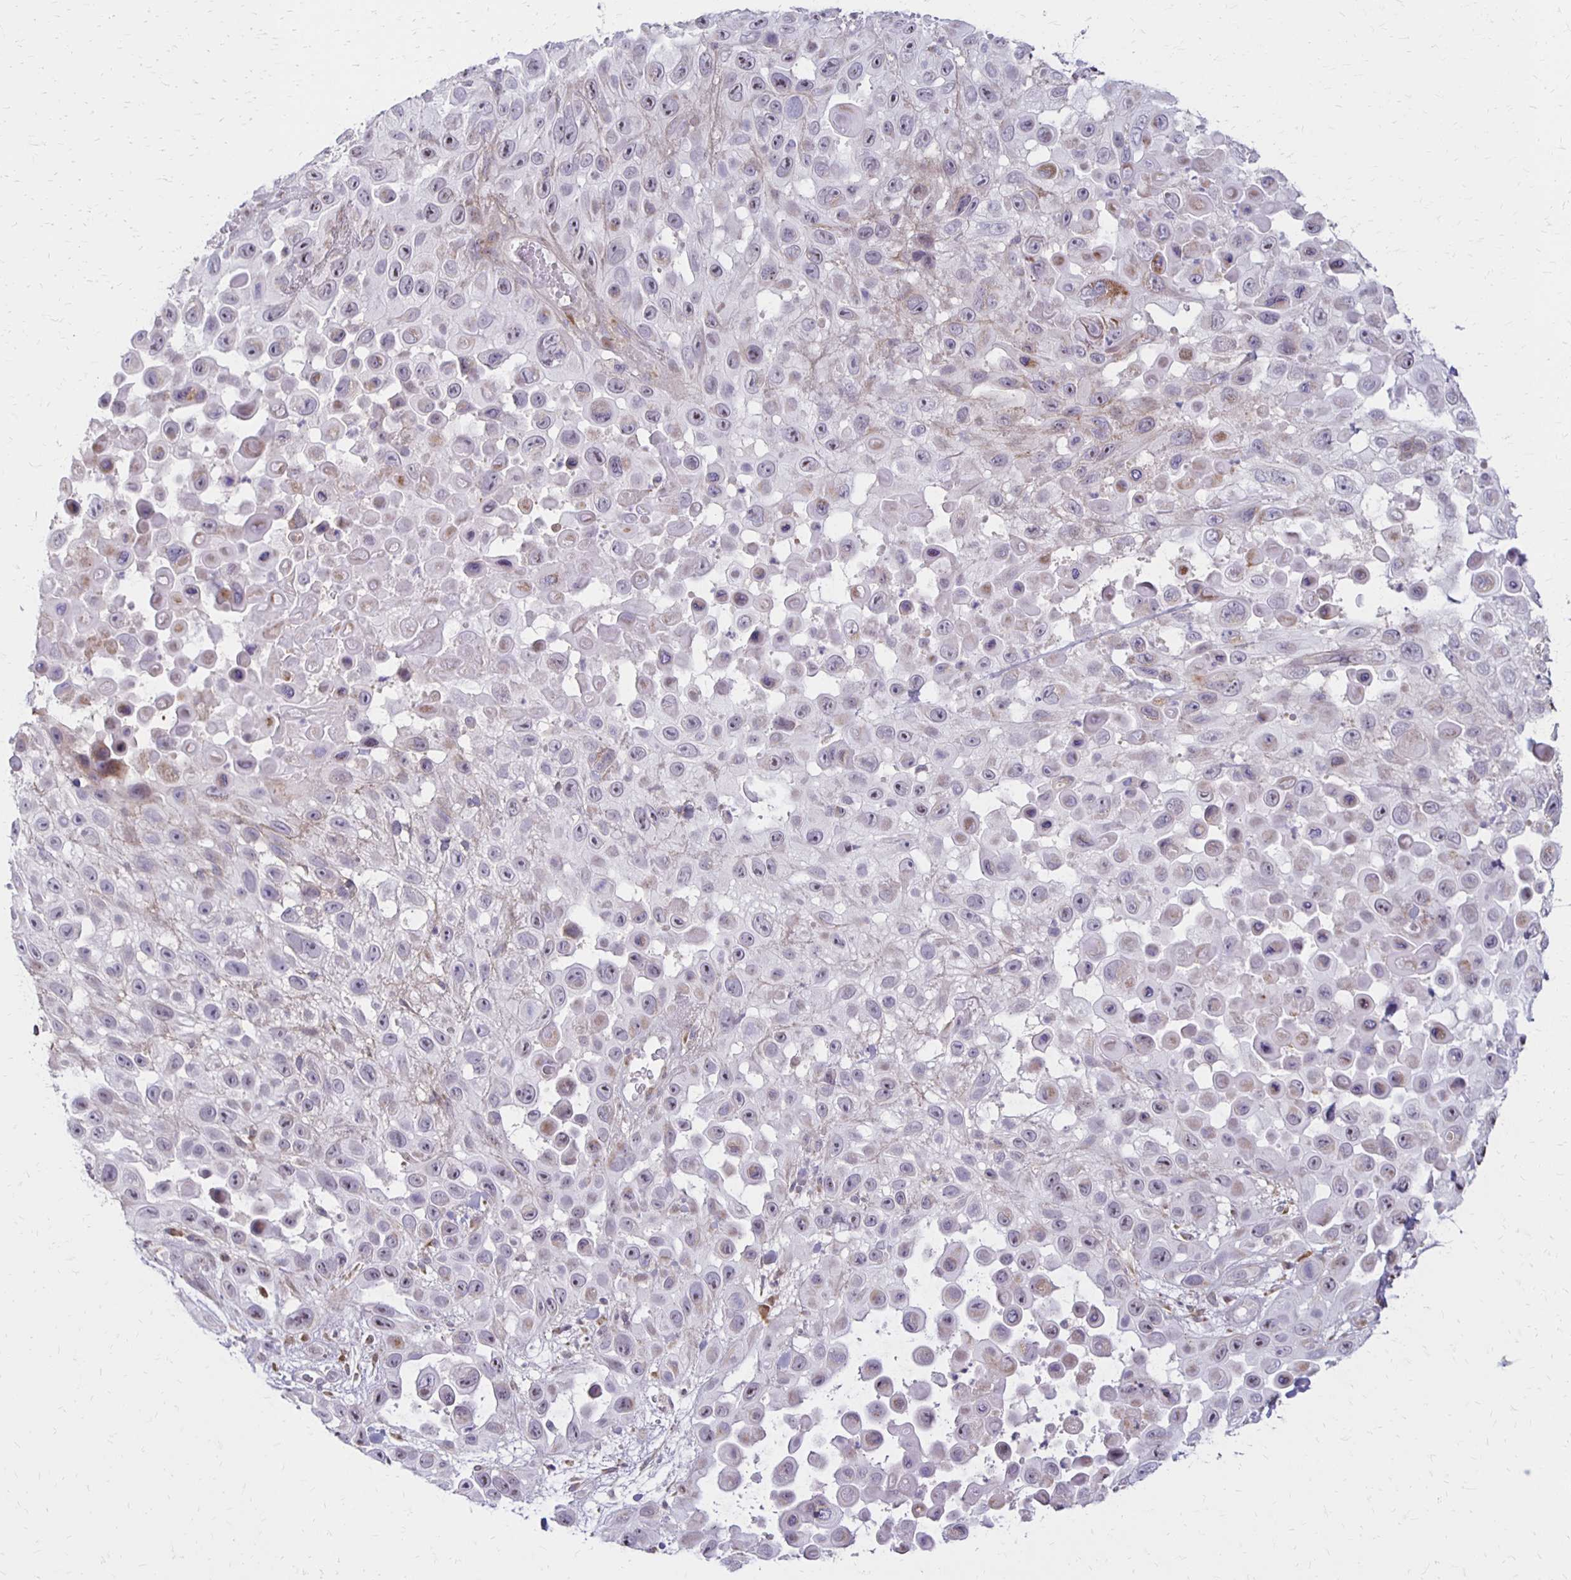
{"staining": {"intensity": "moderate", "quantity": "25%-75%", "location": "nuclear"}, "tissue": "skin cancer", "cell_type": "Tumor cells", "image_type": "cancer", "snomed": [{"axis": "morphology", "description": "Squamous cell carcinoma, NOS"}, {"axis": "topography", "description": "Skin"}], "caption": "The image reveals immunohistochemical staining of squamous cell carcinoma (skin). There is moderate nuclear positivity is appreciated in about 25%-75% of tumor cells. Ihc stains the protein of interest in brown and the nuclei are stained blue.", "gene": "DAGLA", "patient": {"sex": "male", "age": 81}}